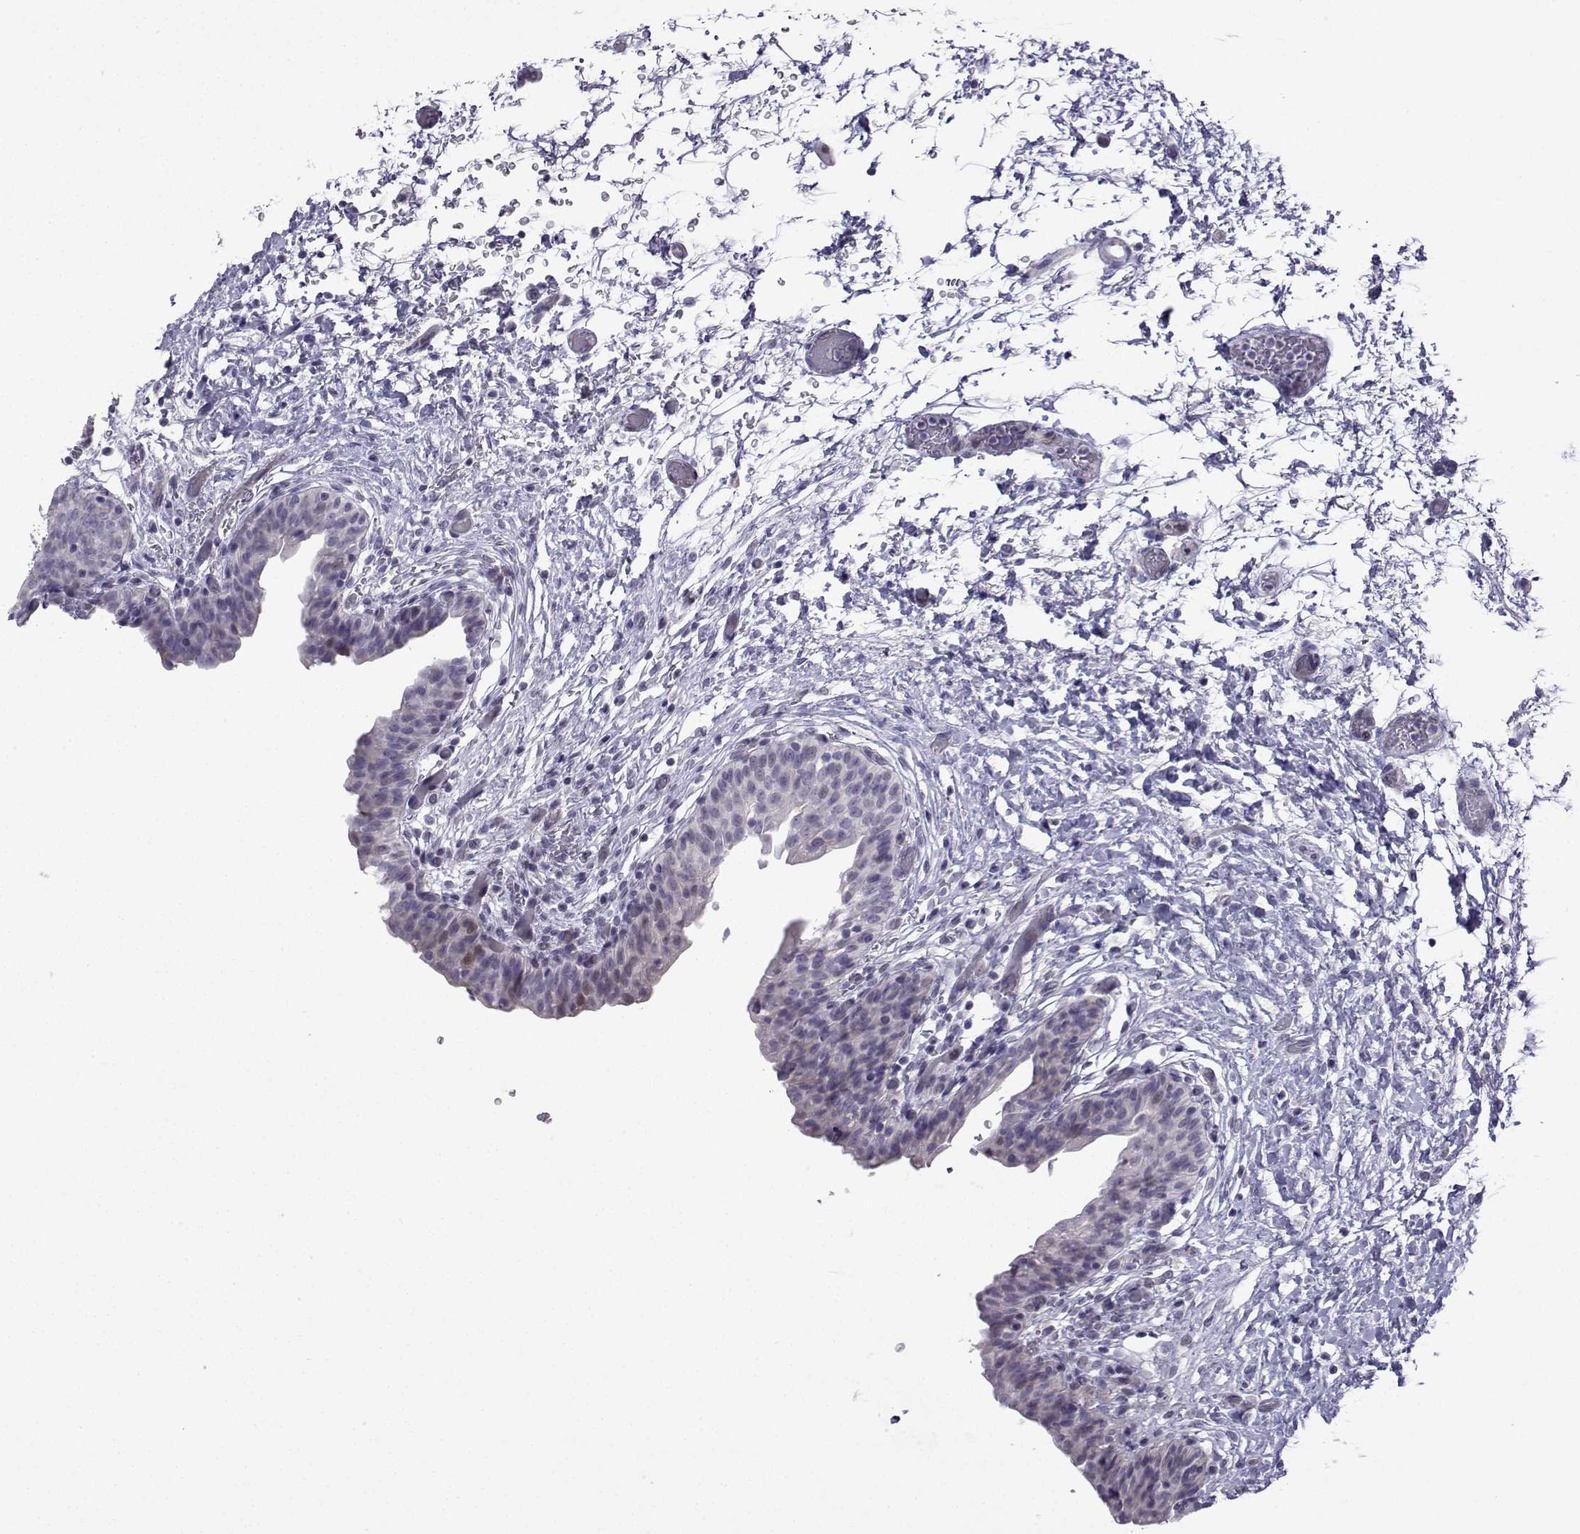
{"staining": {"intensity": "negative", "quantity": "none", "location": "none"}, "tissue": "urinary bladder", "cell_type": "Urothelial cells", "image_type": "normal", "snomed": [{"axis": "morphology", "description": "Normal tissue, NOS"}, {"axis": "topography", "description": "Urinary bladder"}], "caption": "High magnification brightfield microscopy of normal urinary bladder stained with DAB (brown) and counterstained with hematoxylin (blue): urothelial cells show no significant staining. (Brightfield microscopy of DAB immunohistochemistry (IHC) at high magnification).", "gene": "CFAP70", "patient": {"sex": "male", "age": 69}}